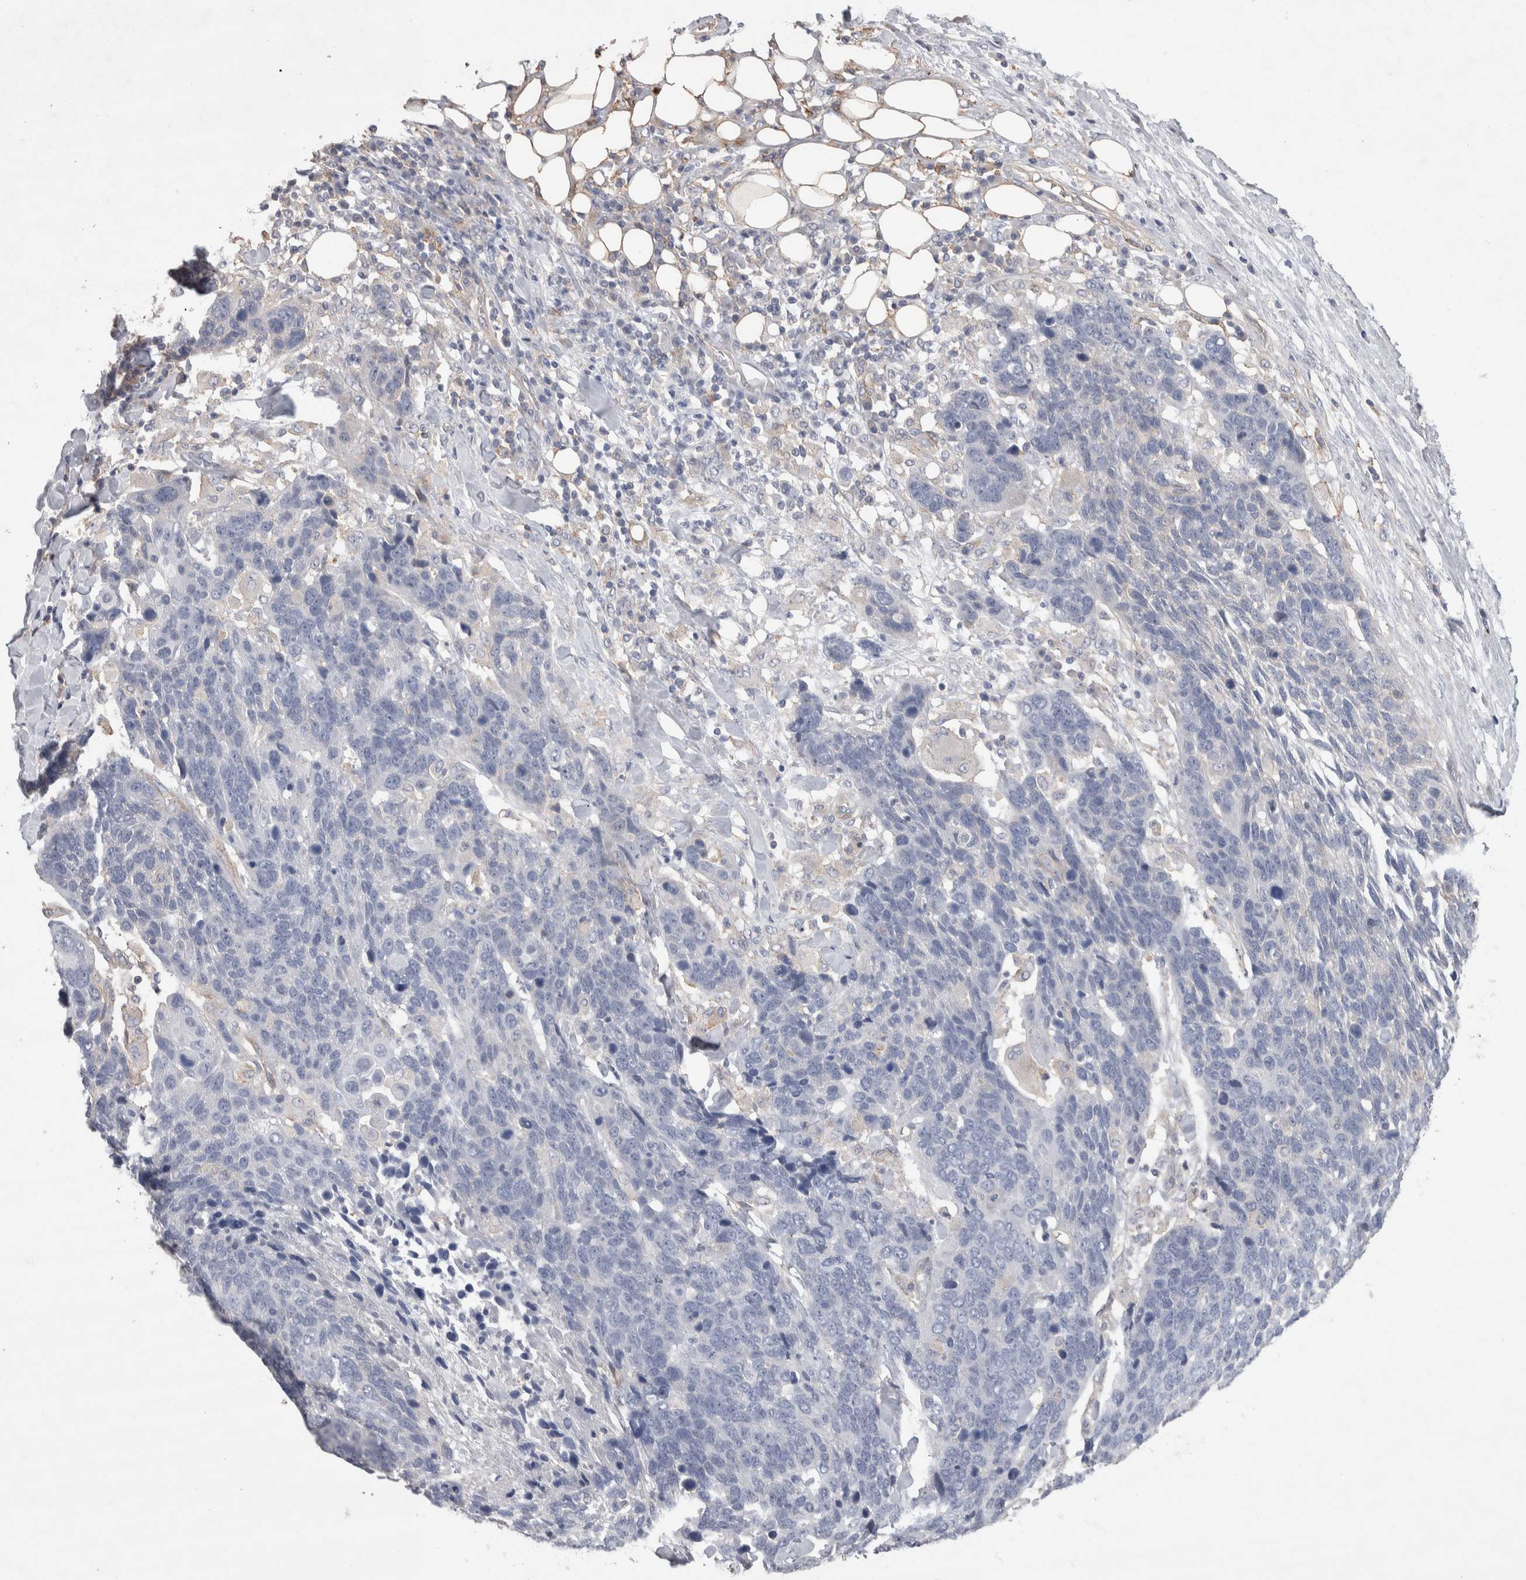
{"staining": {"intensity": "negative", "quantity": "none", "location": "none"}, "tissue": "lung cancer", "cell_type": "Tumor cells", "image_type": "cancer", "snomed": [{"axis": "morphology", "description": "Squamous cell carcinoma, NOS"}, {"axis": "topography", "description": "Lung"}], "caption": "A high-resolution micrograph shows immunohistochemistry staining of lung cancer, which demonstrates no significant positivity in tumor cells. (Brightfield microscopy of DAB IHC at high magnification).", "gene": "GCNA", "patient": {"sex": "male", "age": 66}}